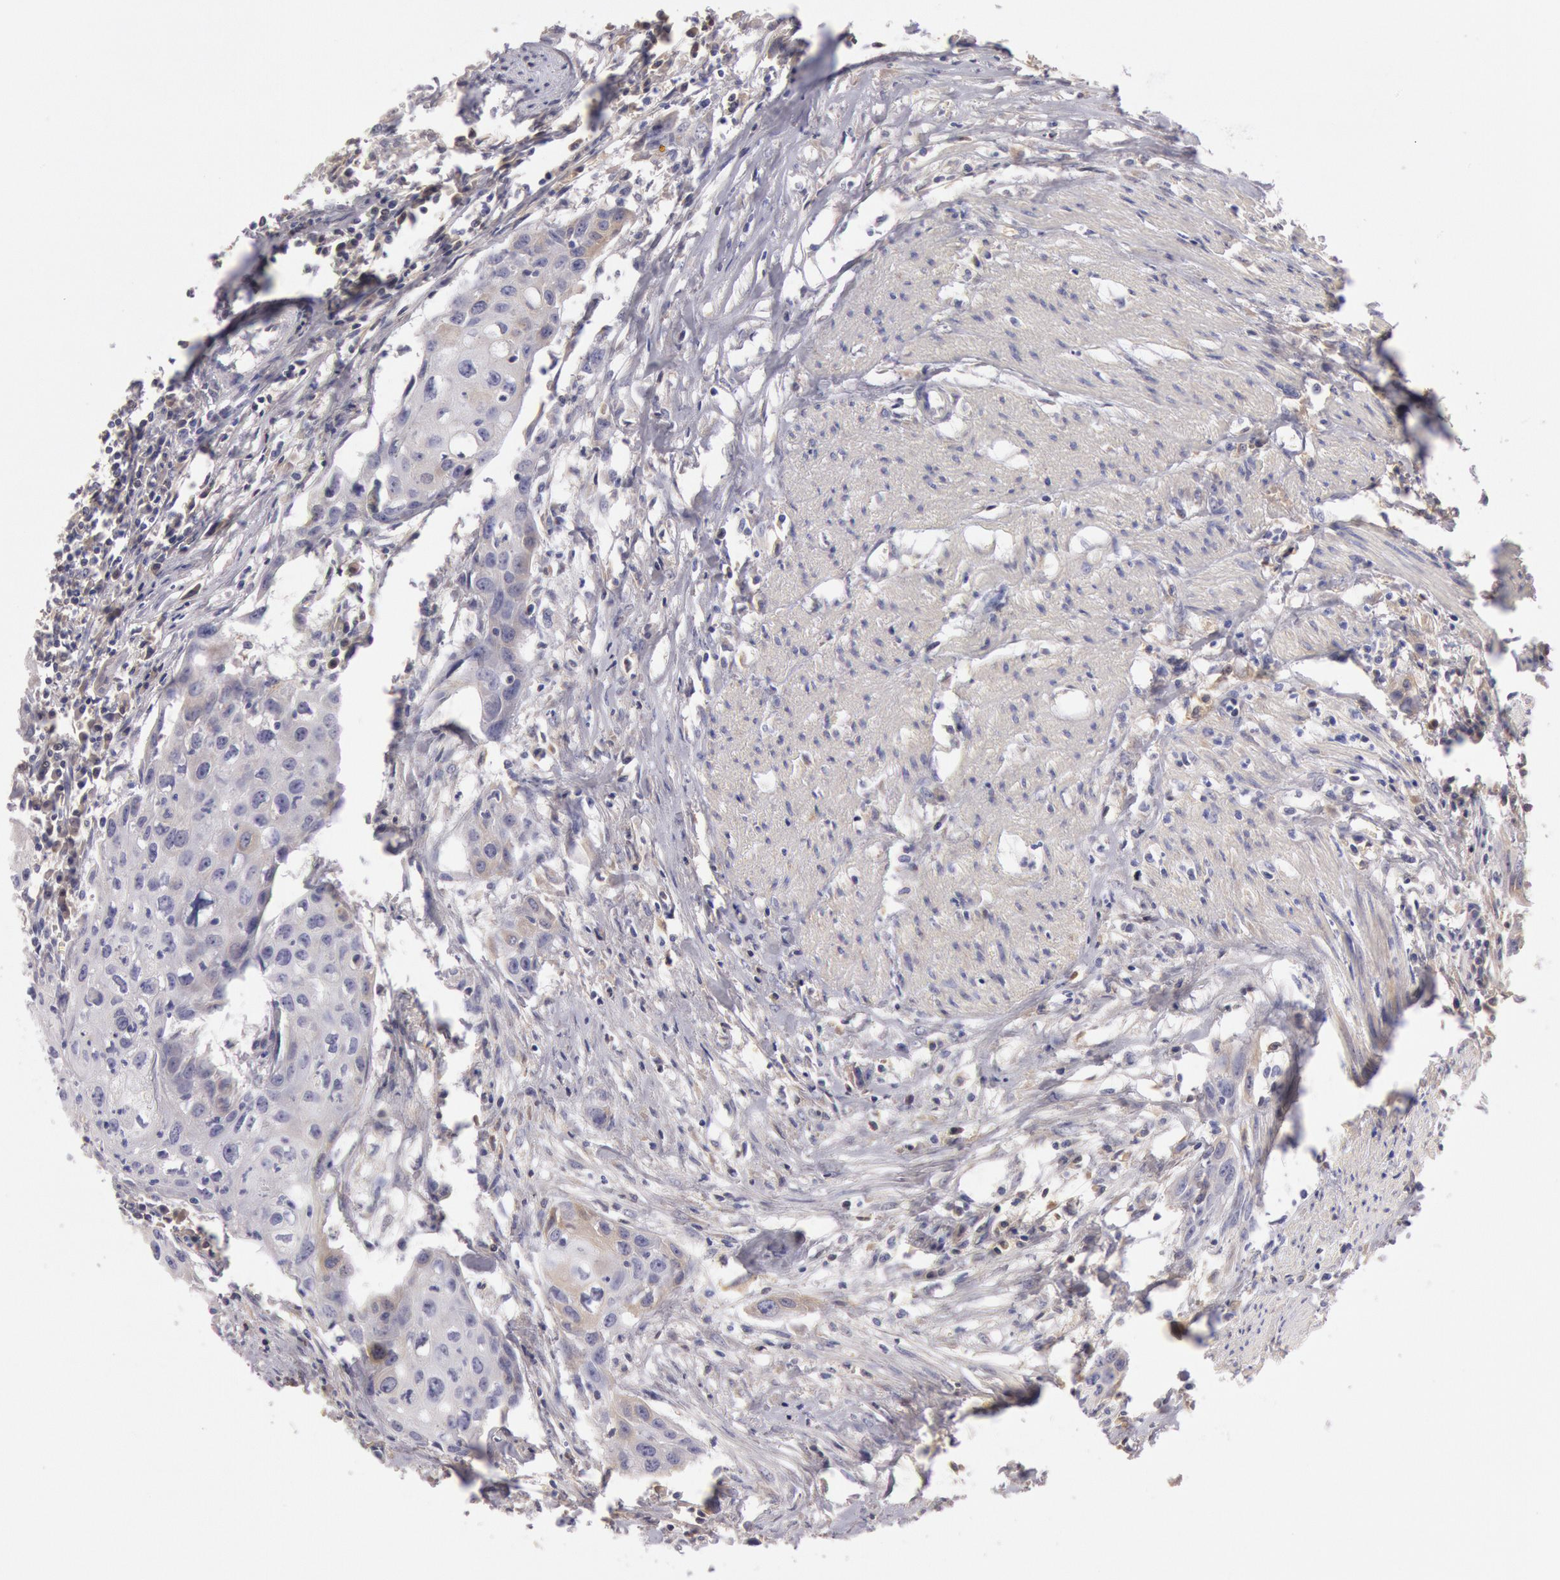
{"staining": {"intensity": "negative", "quantity": "none", "location": "none"}, "tissue": "urothelial cancer", "cell_type": "Tumor cells", "image_type": "cancer", "snomed": [{"axis": "morphology", "description": "Urothelial carcinoma, High grade"}, {"axis": "topography", "description": "Urinary bladder"}], "caption": "IHC image of neoplastic tissue: human urothelial carcinoma (high-grade) stained with DAB demonstrates no significant protein positivity in tumor cells. (DAB (3,3'-diaminobenzidine) IHC, high magnification).", "gene": "C1R", "patient": {"sex": "male", "age": 54}}